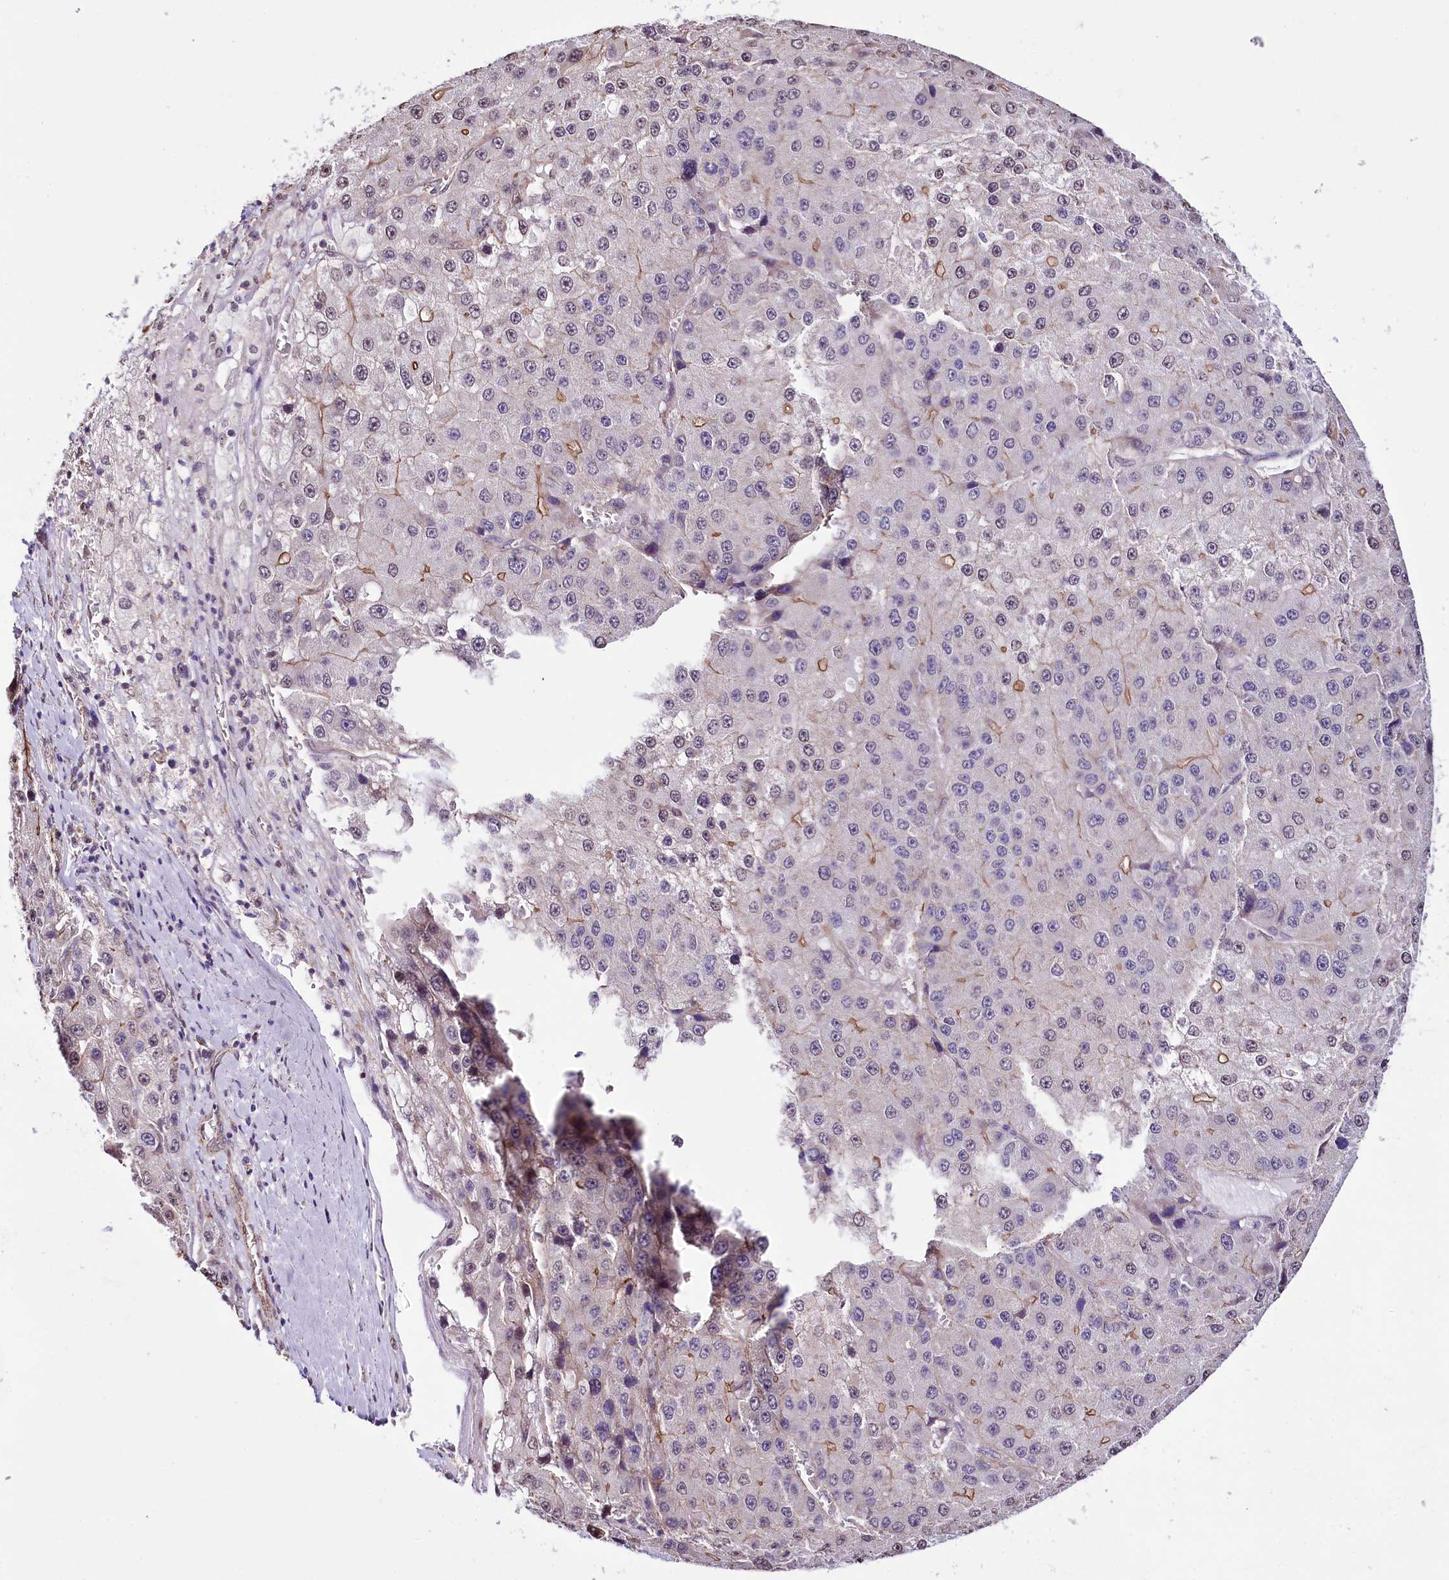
{"staining": {"intensity": "negative", "quantity": "none", "location": "none"}, "tissue": "liver cancer", "cell_type": "Tumor cells", "image_type": "cancer", "snomed": [{"axis": "morphology", "description": "Carcinoma, Hepatocellular, NOS"}, {"axis": "topography", "description": "Liver"}], "caption": "An image of liver cancer stained for a protein displays no brown staining in tumor cells.", "gene": "ST7", "patient": {"sex": "female", "age": 73}}